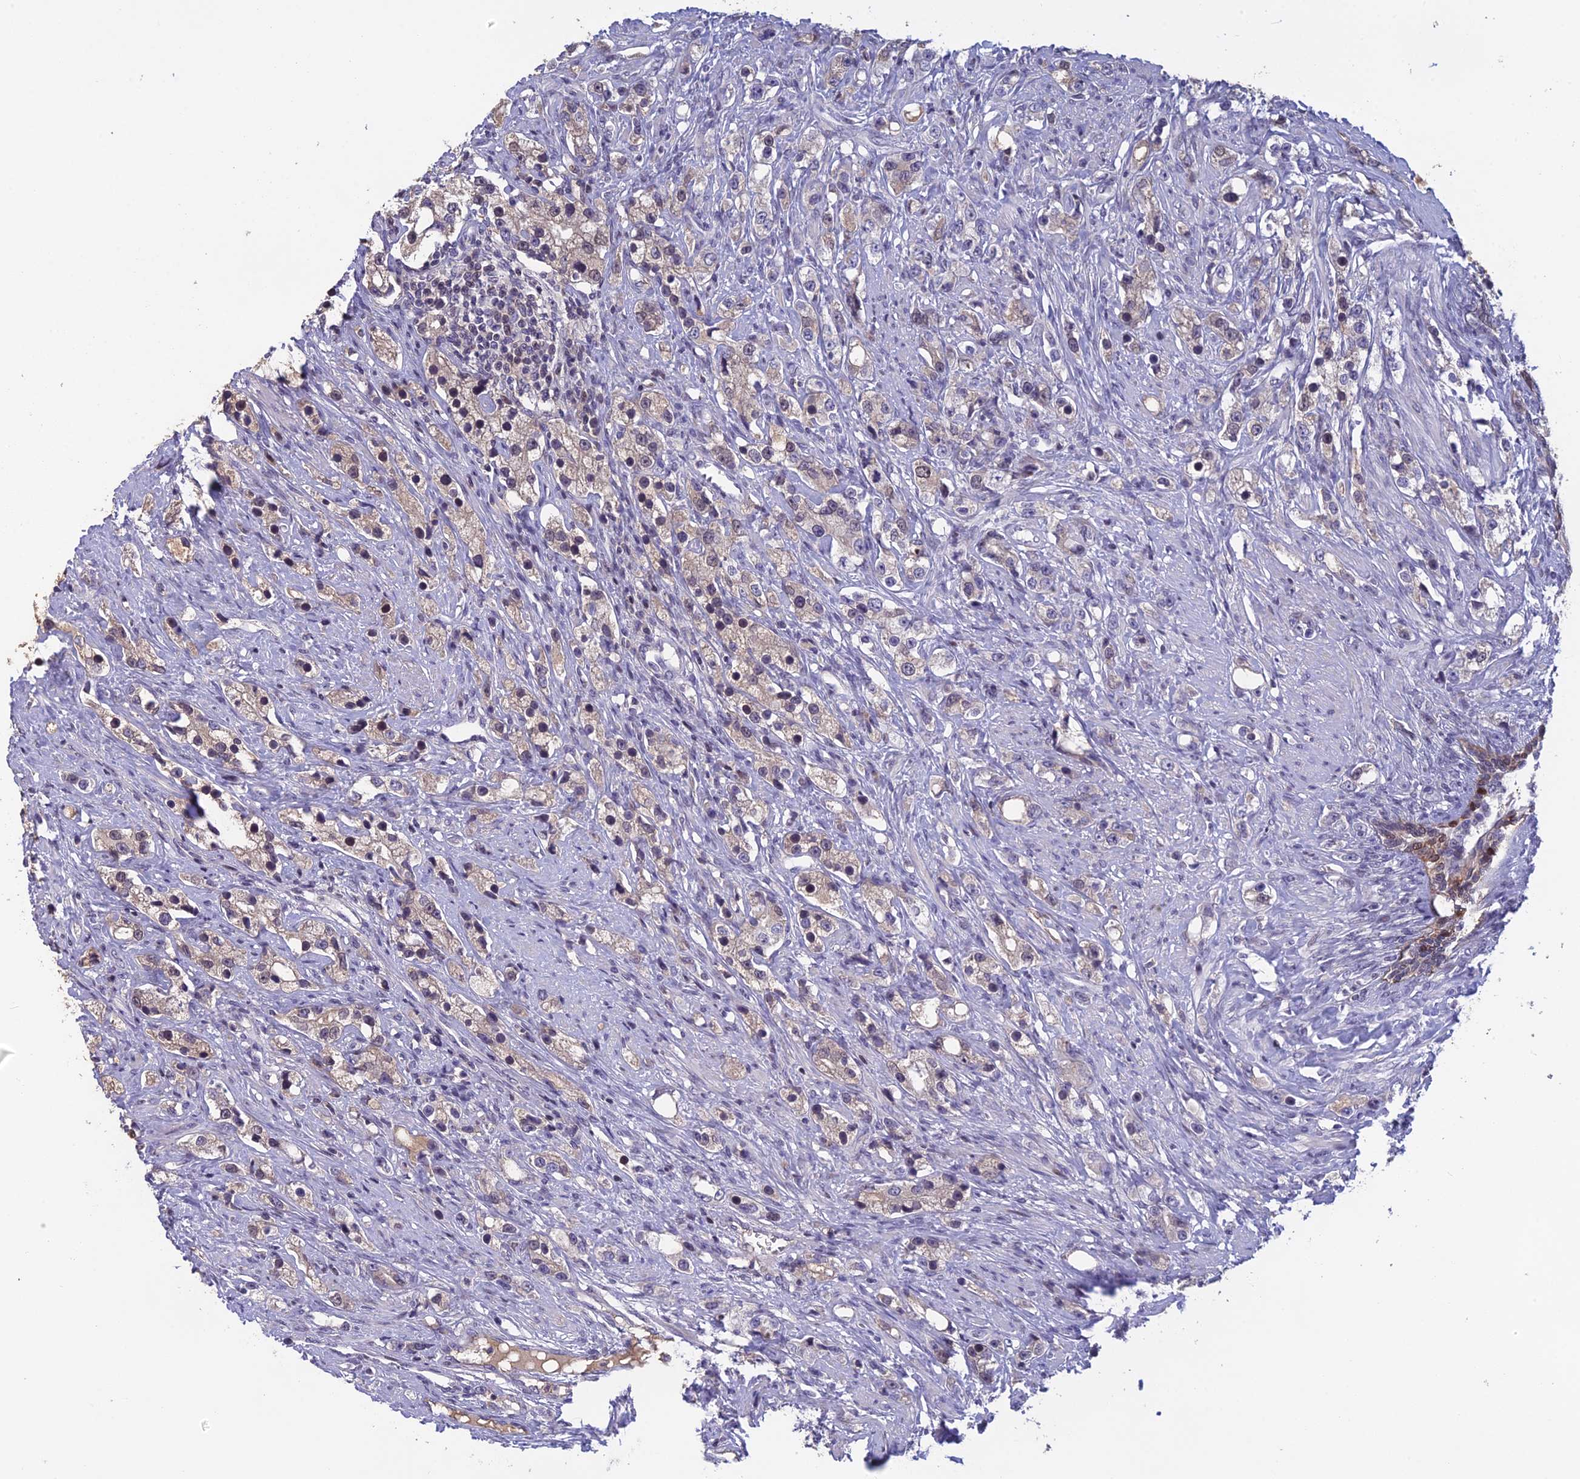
{"staining": {"intensity": "negative", "quantity": "none", "location": "none"}, "tissue": "prostate cancer", "cell_type": "Tumor cells", "image_type": "cancer", "snomed": [{"axis": "morphology", "description": "Adenocarcinoma, High grade"}, {"axis": "topography", "description": "Prostate"}], "caption": "Tumor cells show no significant expression in prostate cancer.", "gene": "TMEM134", "patient": {"sex": "male", "age": 63}}